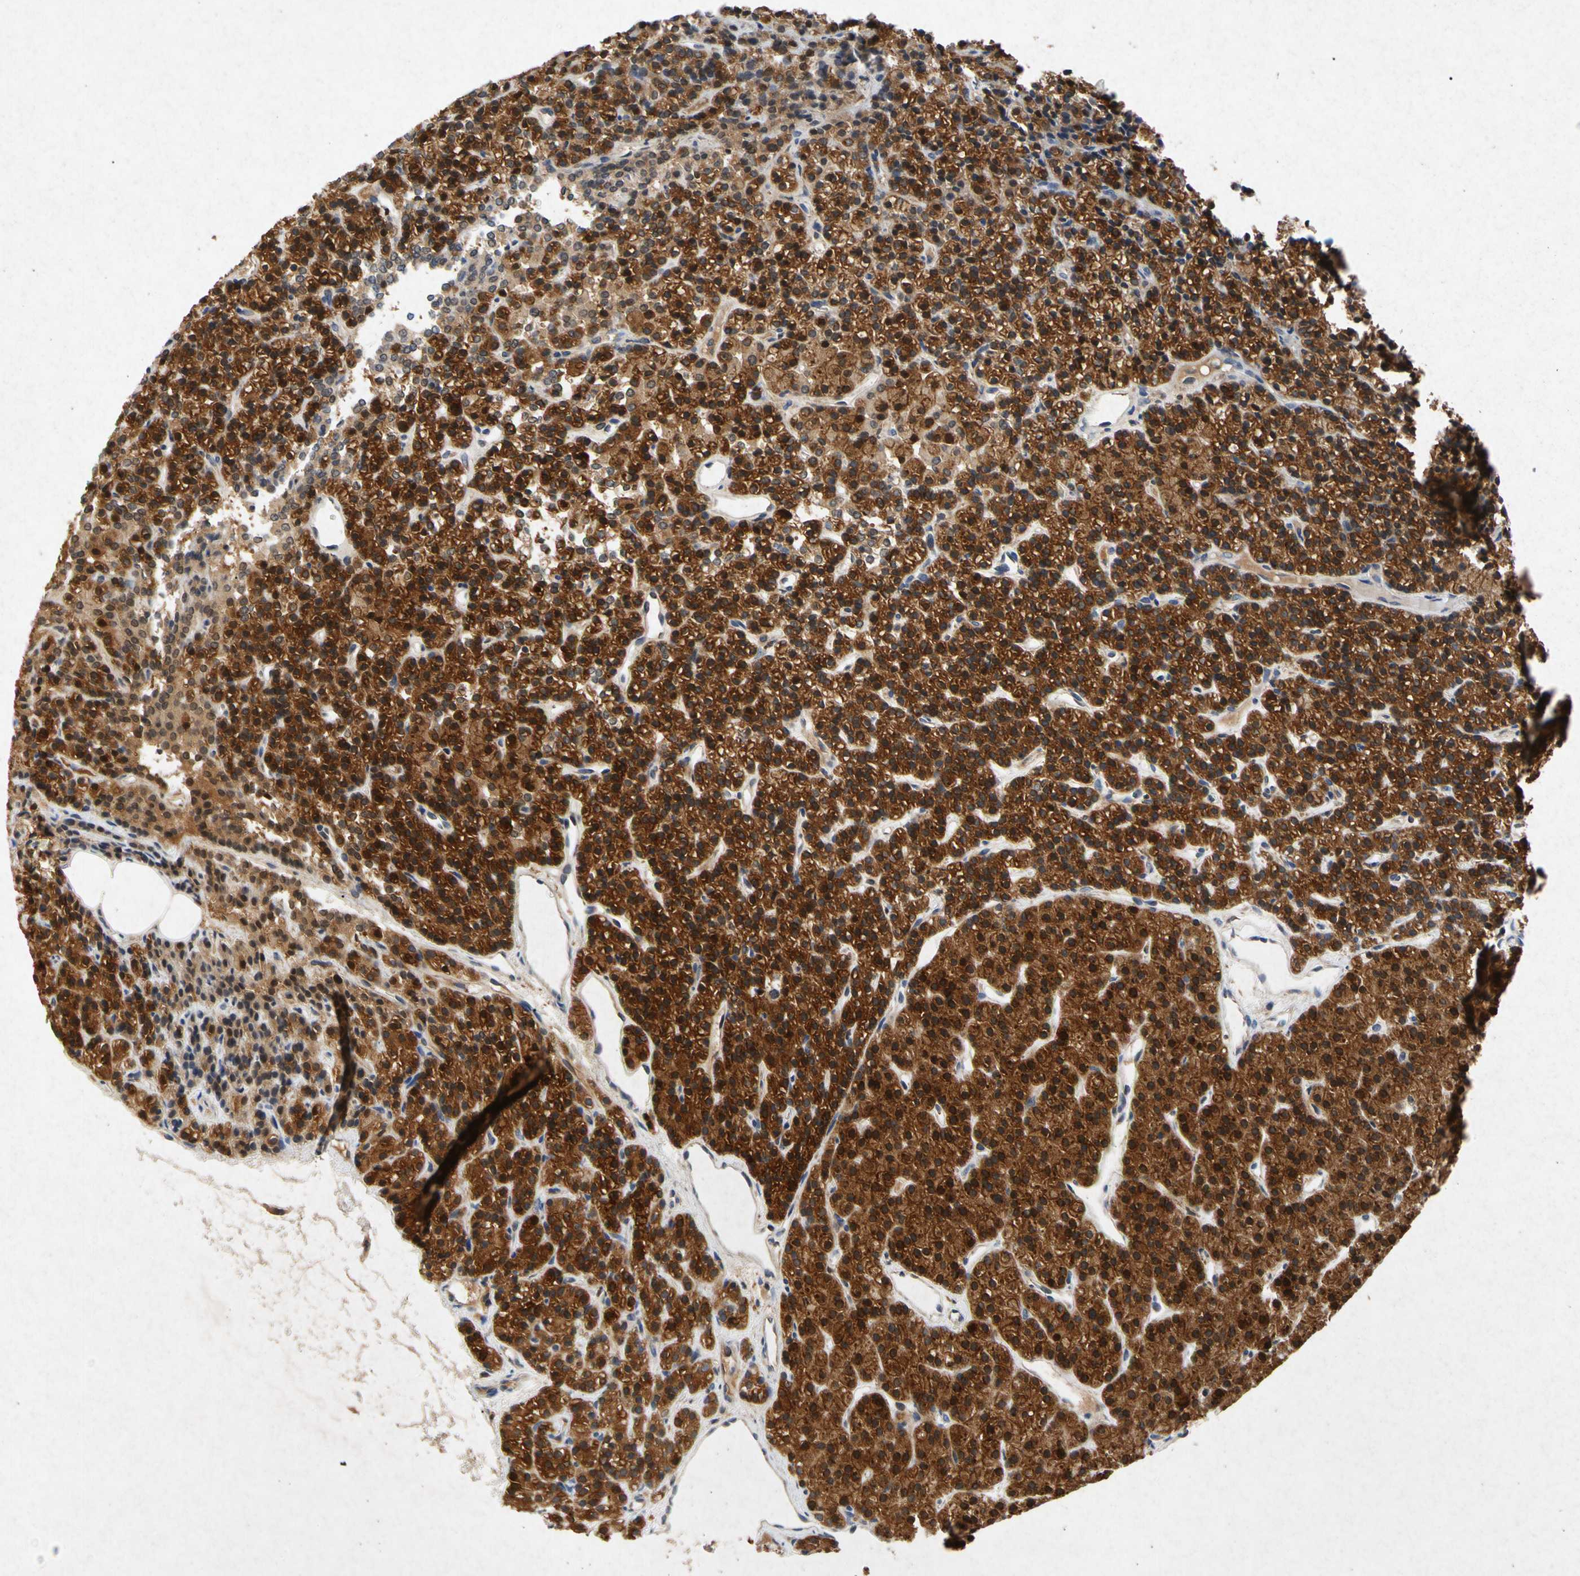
{"staining": {"intensity": "moderate", "quantity": ">75%", "location": "cytoplasmic/membranous"}, "tissue": "parathyroid gland", "cell_type": "Glandular cells", "image_type": "normal", "snomed": [{"axis": "morphology", "description": "Normal tissue, NOS"}, {"axis": "morphology", "description": "Hyperplasia, NOS"}, {"axis": "topography", "description": "Parathyroid gland"}], "caption": "Moderate cytoplasmic/membranous staining for a protein is present in about >75% of glandular cells of benign parathyroid gland using immunohistochemistry.", "gene": "RPS6KA1", "patient": {"sex": "male", "age": 44}}